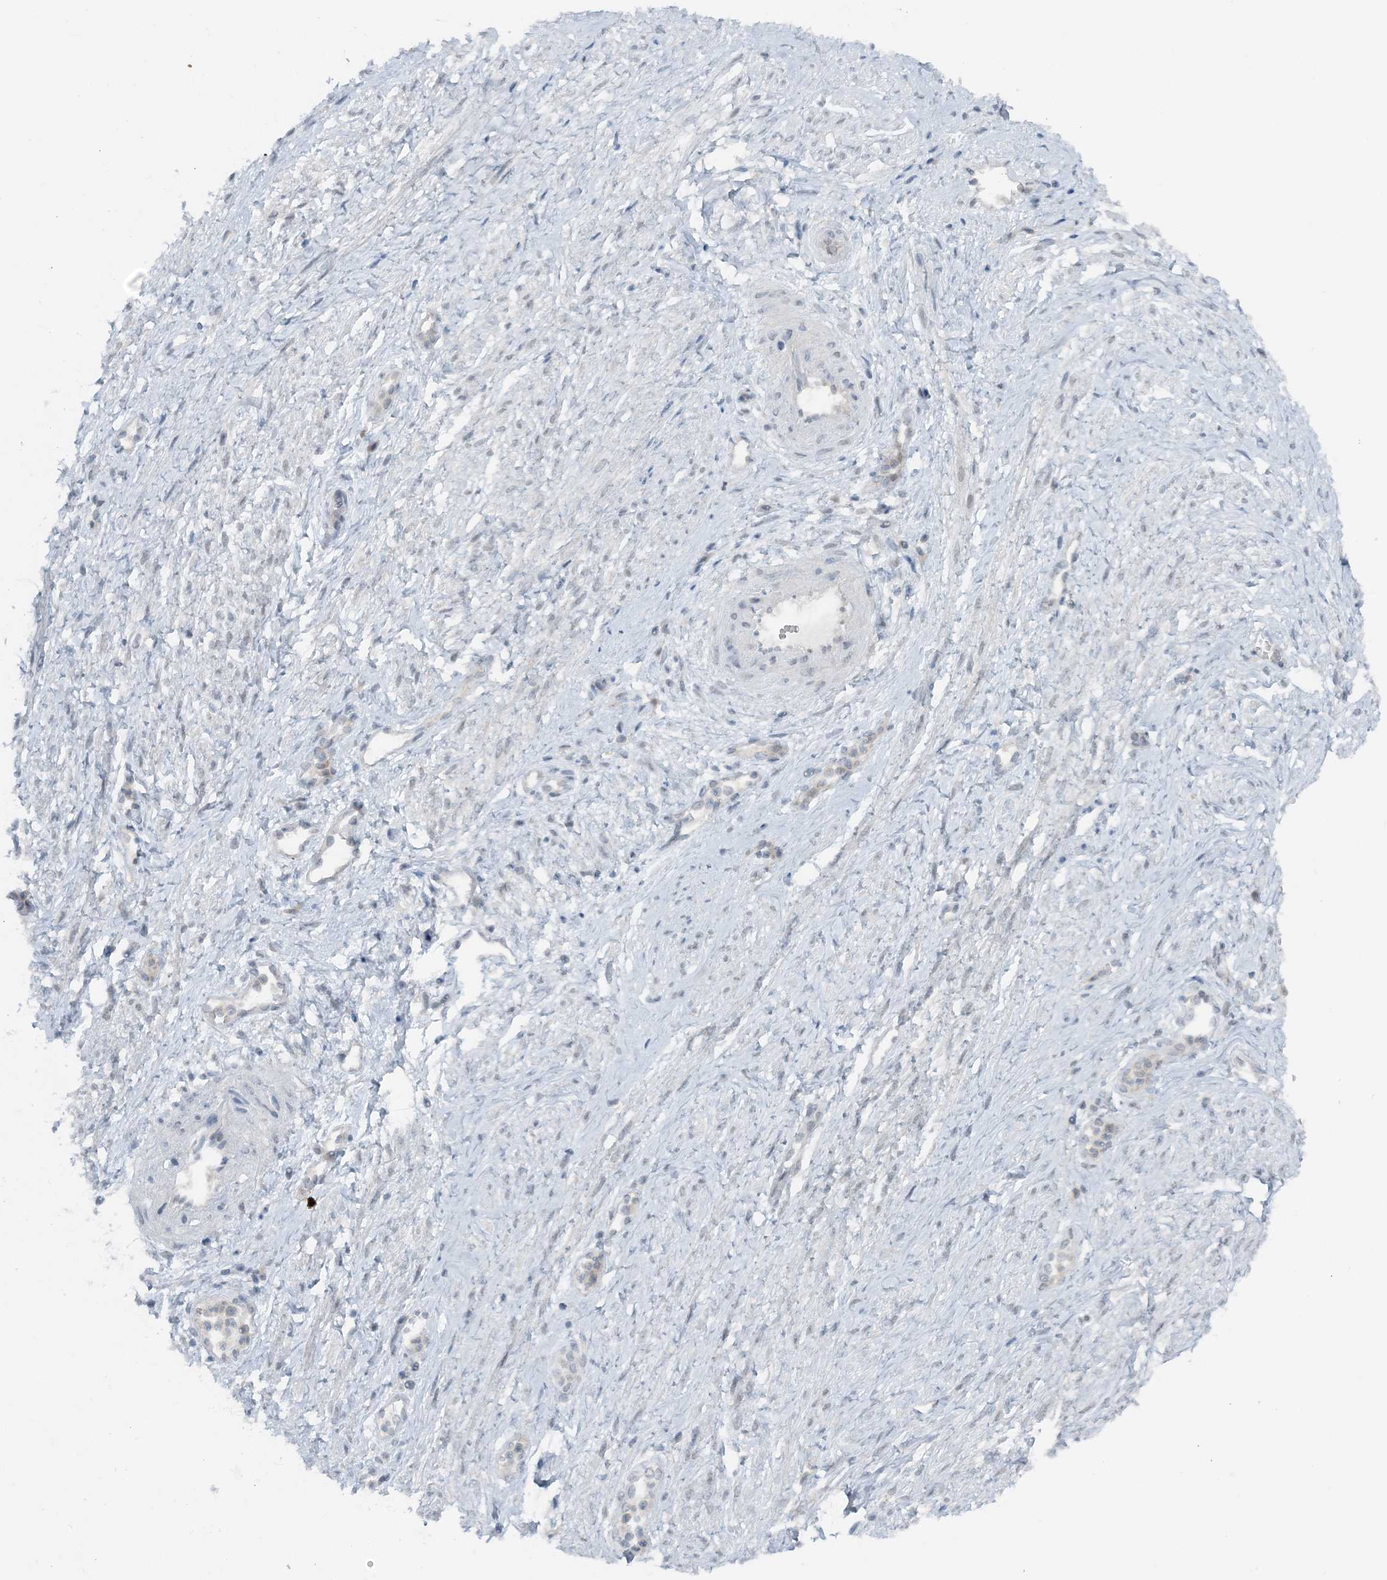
{"staining": {"intensity": "negative", "quantity": "none", "location": "none"}, "tissue": "cervical cancer", "cell_type": "Tumor cells", "image_type": "cancer", "snomed": [{"axis": "morphology", "description": "Squamous cell carcinoma, NOS"}, {"axis": "topography", "description": "Cervix"}], "caption": "High magnification brightfield microscopy of cervical cancer (squamous cell carcinoma) stained with DAB (3,3'-diaminobenzidine) (brown) and counterstained with hematoxylin (blue): tumor cells show no significant staining. (DAB (3,3'-diaminobenzidine) immunohistochemistry (IHC), high magnification).", "gene": "ATP11A", "patient": {"sex": "female", "age": 34}}